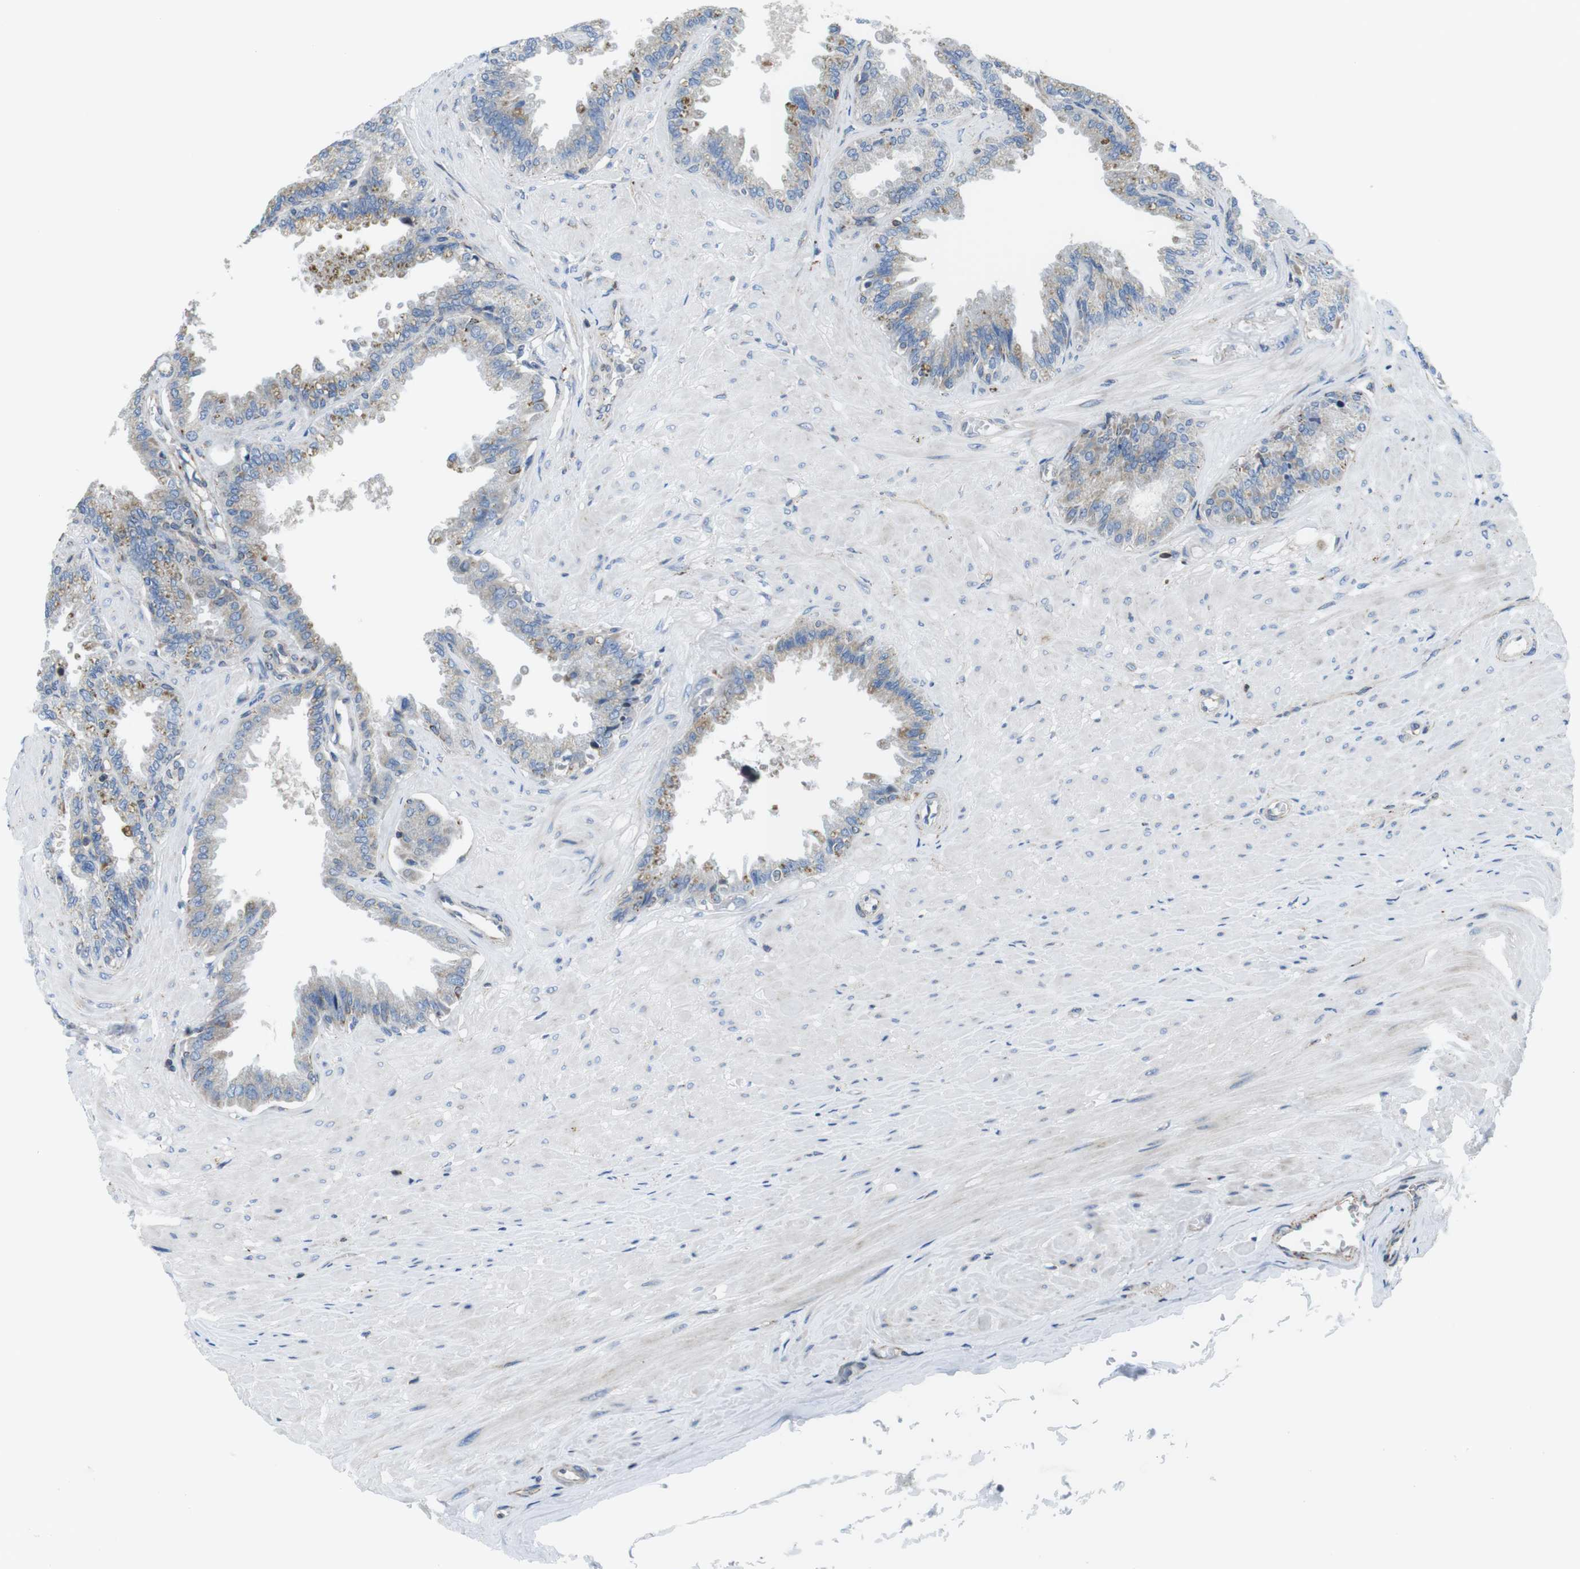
{"staining": {"intensity": "moderate", "quantity": "<25%", "location": "cytoplasmic/membranous"}, "tissue": "seminal vesicle", "cell_type": "Glandular cells", "image_type": "normal", "snomed": [{"axis": "morphology", "description": "Normal tissue, NOS"}, {"axis": "topography", "description": "Seminal veicle"}], "caption": "Immunohistochemistry (IHC) histopathology image of normal seminal vesicle stained for a protein (brown), which reveals low levels of moderate cytoplasmic/membranous staining in approximately <25% of glandular cells.", "gene": "KCNE3", "patient": {"sex": "male", "age": 46}}